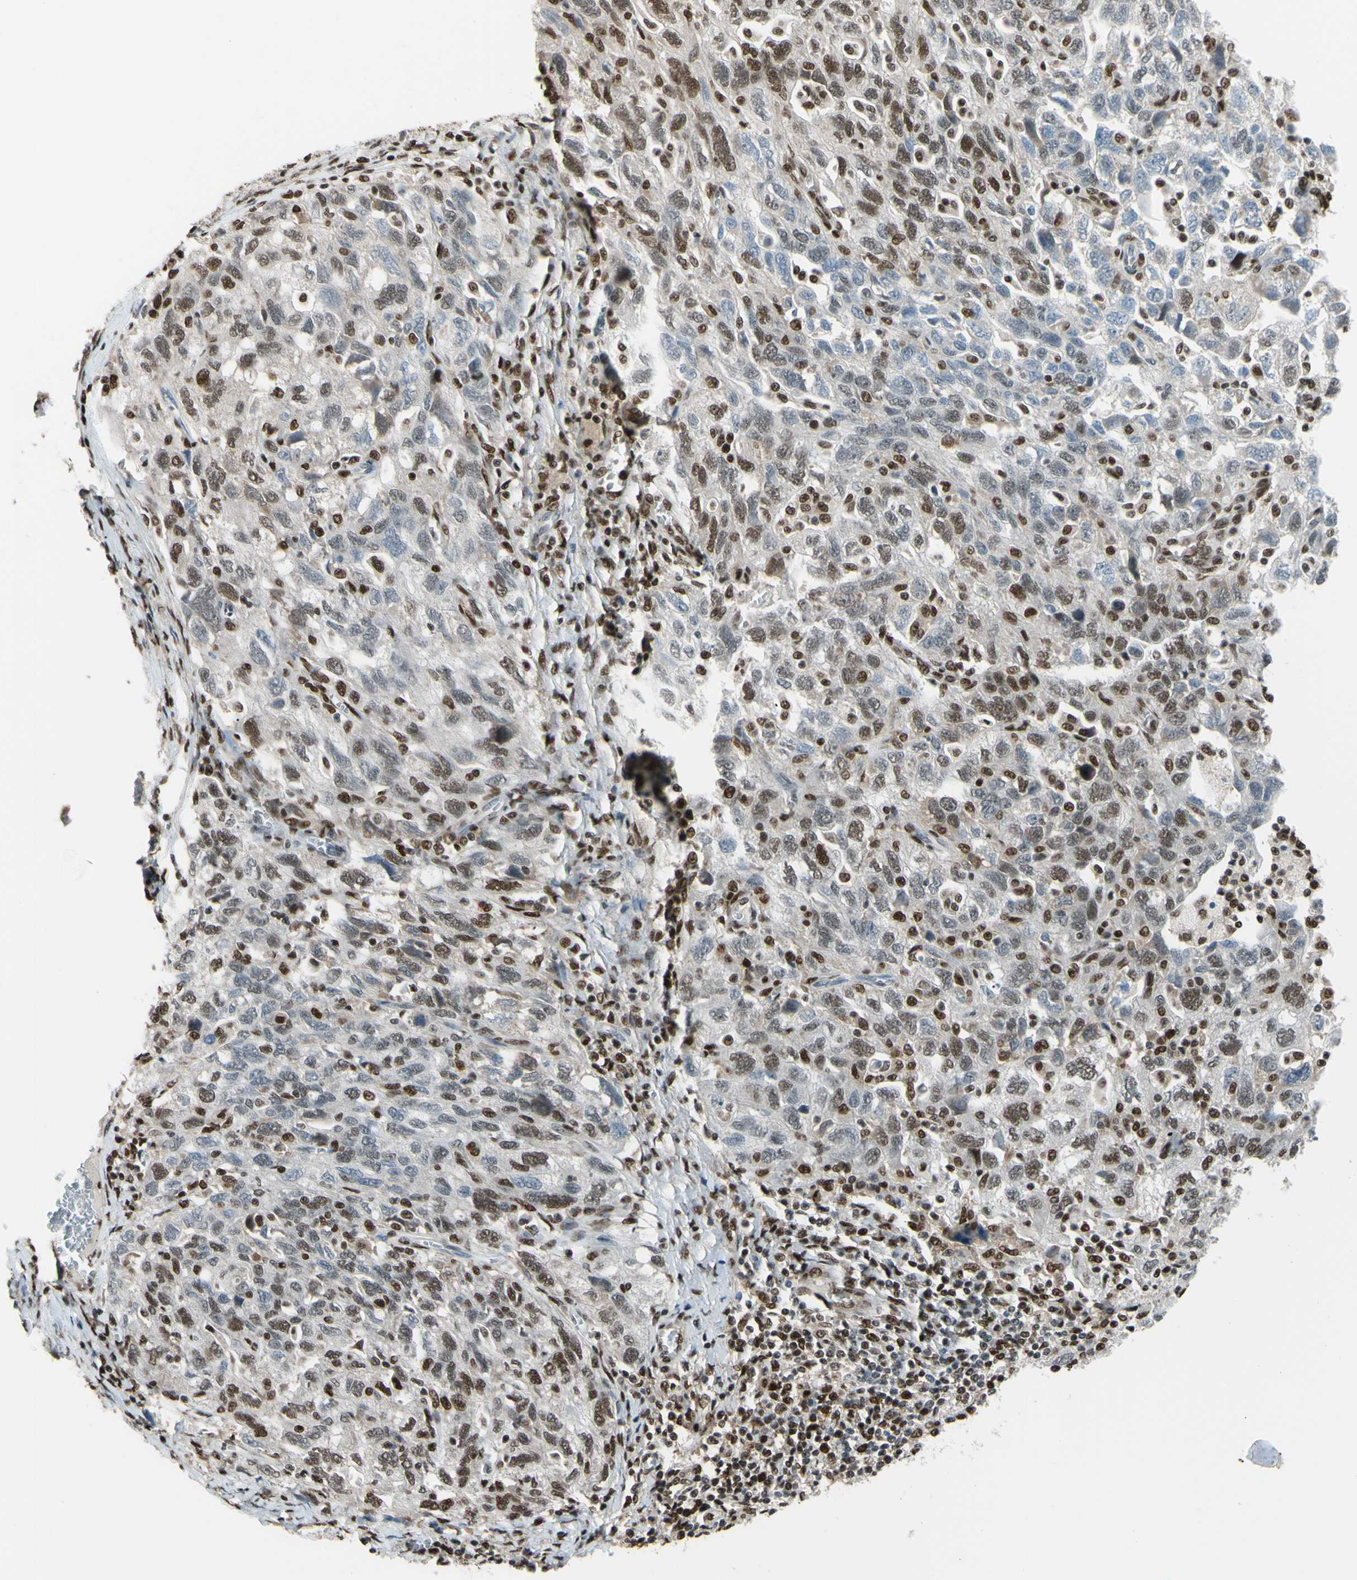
{"staining": {"intensity": "weak", "quantity": "25%-75%", "location": "cytoplasmic/membranous,nuclear"}, "tissue": "ovarian cancer", "cell_type": "Tumor cells", "image_type": "cancer", "snomed": [{"axis": "morphology", "description": "Carcinoma, NOS"}, {"axis": "morphology", "description": "Cystadenocarcinoma, serous, NOS"}, {"axis": "topography", "description": "Ovary"}], "caption": "Protein analysis of ovarian carcinoma tissue demonstrates weak cytoplasmic/membranous and nuclear expression in about 25%-75% of tumor cells. The staining was performed using DAB, with brown indicating positive protein expression. Nuclei are stained blue with hematoxylin.", "gene": "FKBP5", "patient": {"sex": "female", "age": 69}}